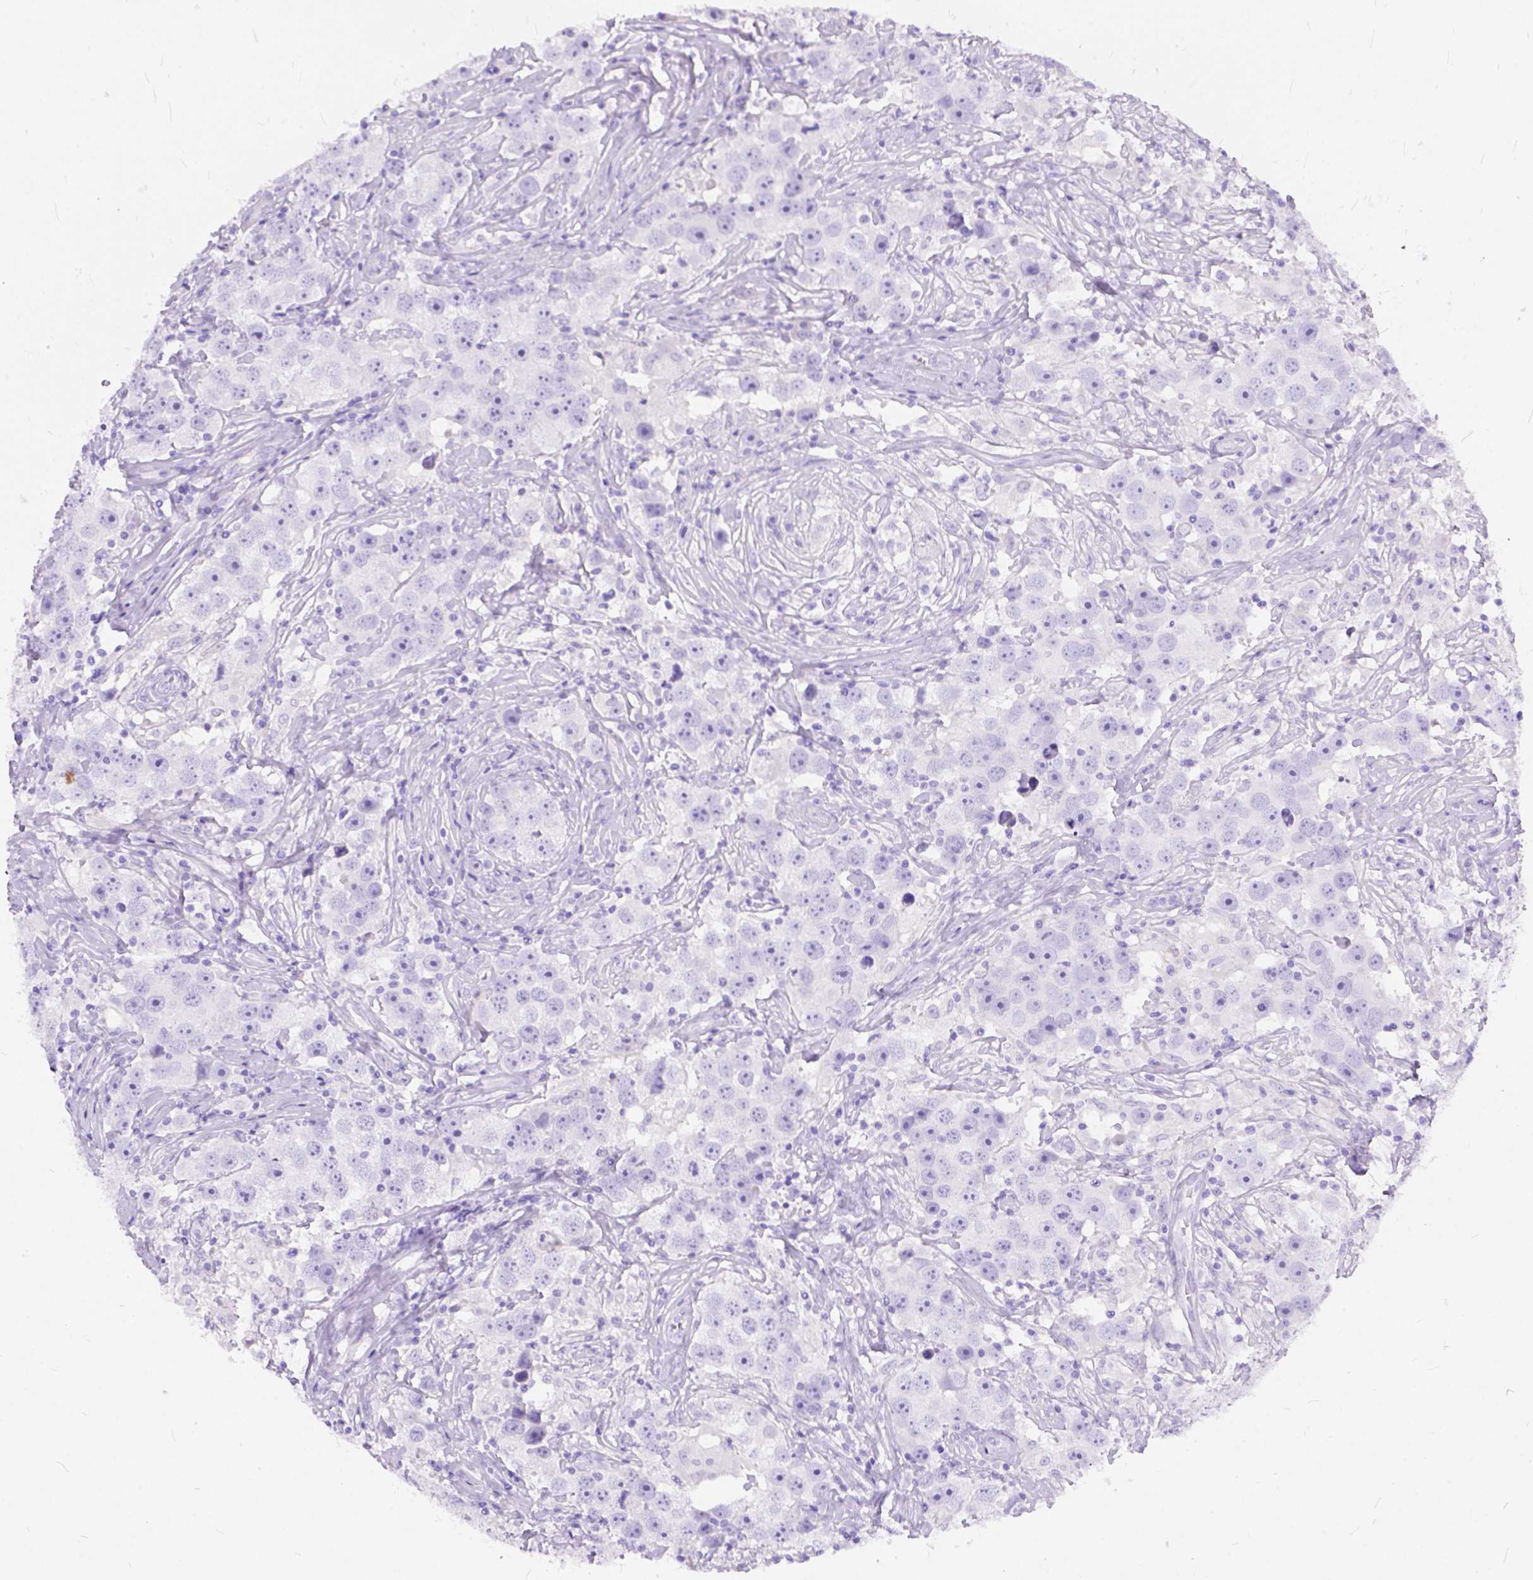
{"staining": {"intensity": "negative", "quantity": "none", "location": "none"}, "tissue": "testis cancer", "cell_type": "Tumor cells", "image_type": "cancer", "snomed": [{"axis": "morphology", "description": "Seminoma, NOS"}, {"axis": "topography", "description": "Testis"}], "caption": "Tumor cells are negative for protein expression in human seminoma (testis).", "gene": "C1QTNF3", "patient": {"sex": "male", "age": 49}}